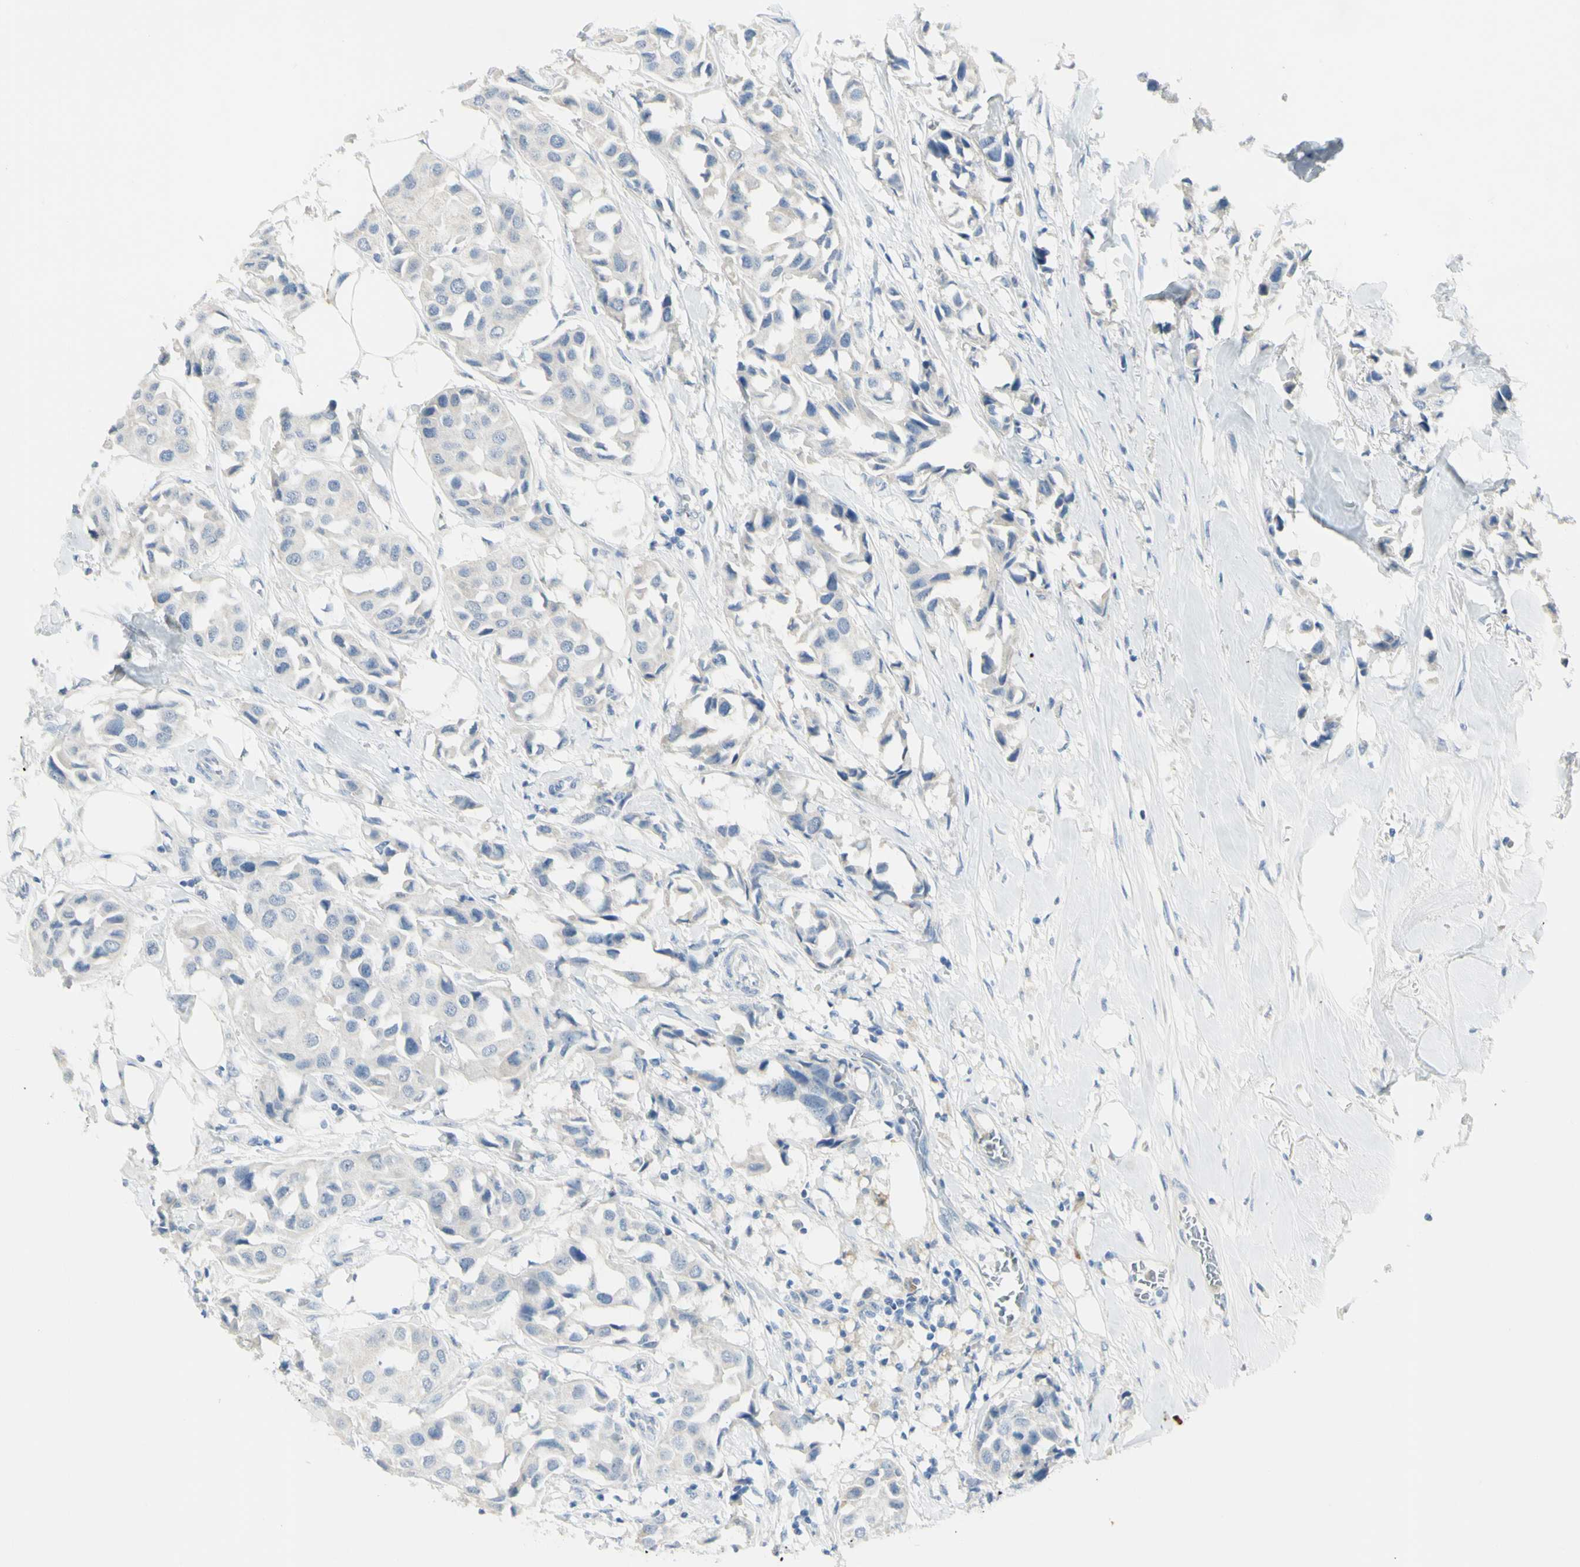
{"staining": {"intensity": "negative", "quantity": "none", "location": "none"}, "tissue": "breast cancer", "cell_type": "Tumor cells", "image_type": "cancer", "snomed": [{"axis": "morphology", "description": "Duct carcinoma"}, {"axis": "topography", "description": "Breast"}], "caption": "The immunohistochemistry (IHC) histopathology image has no significant staining in tumor cells of breast cancer tissue.", "gene": "ZNF557", "patient": {"sex": "female", "age": 80}}